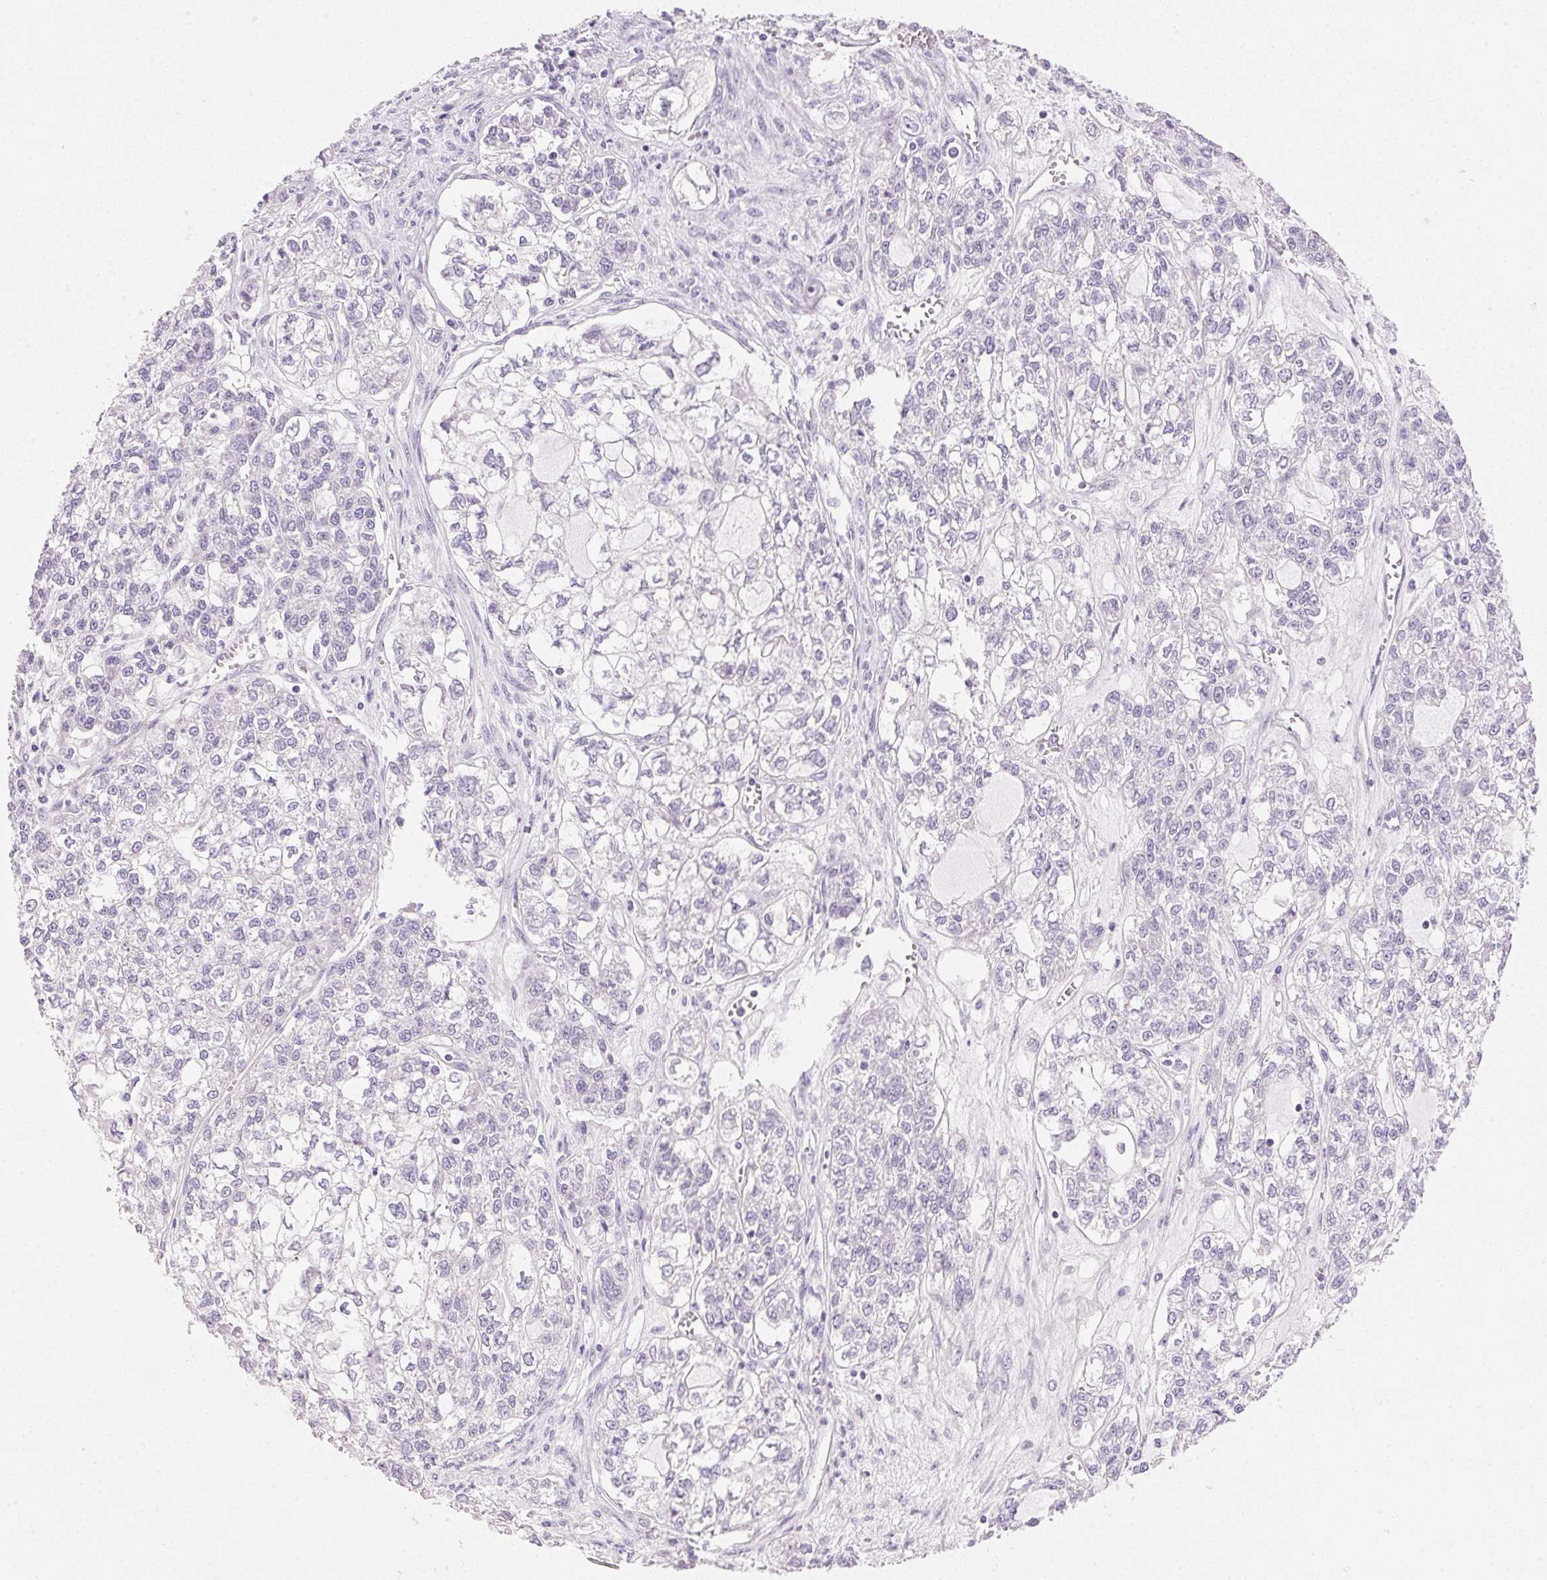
{"staining": {"intensity": "negative", "quantity": "none", "location": "none"}, "tissue": "ovarian cancer", "cell_type": "Tumor cells", "image_type": "cancer", "snomed": [{"axis": "morphology", "description": "Carcinoma, endometroid"}, {"axis": "topography", "description": "Ovary"}], "caption": "Tumor cells show no significant protein staining in ovarian endometroid carcinoma.", "gene": "CYP11B1", "patient": {"sex": "female", "age": 64}}